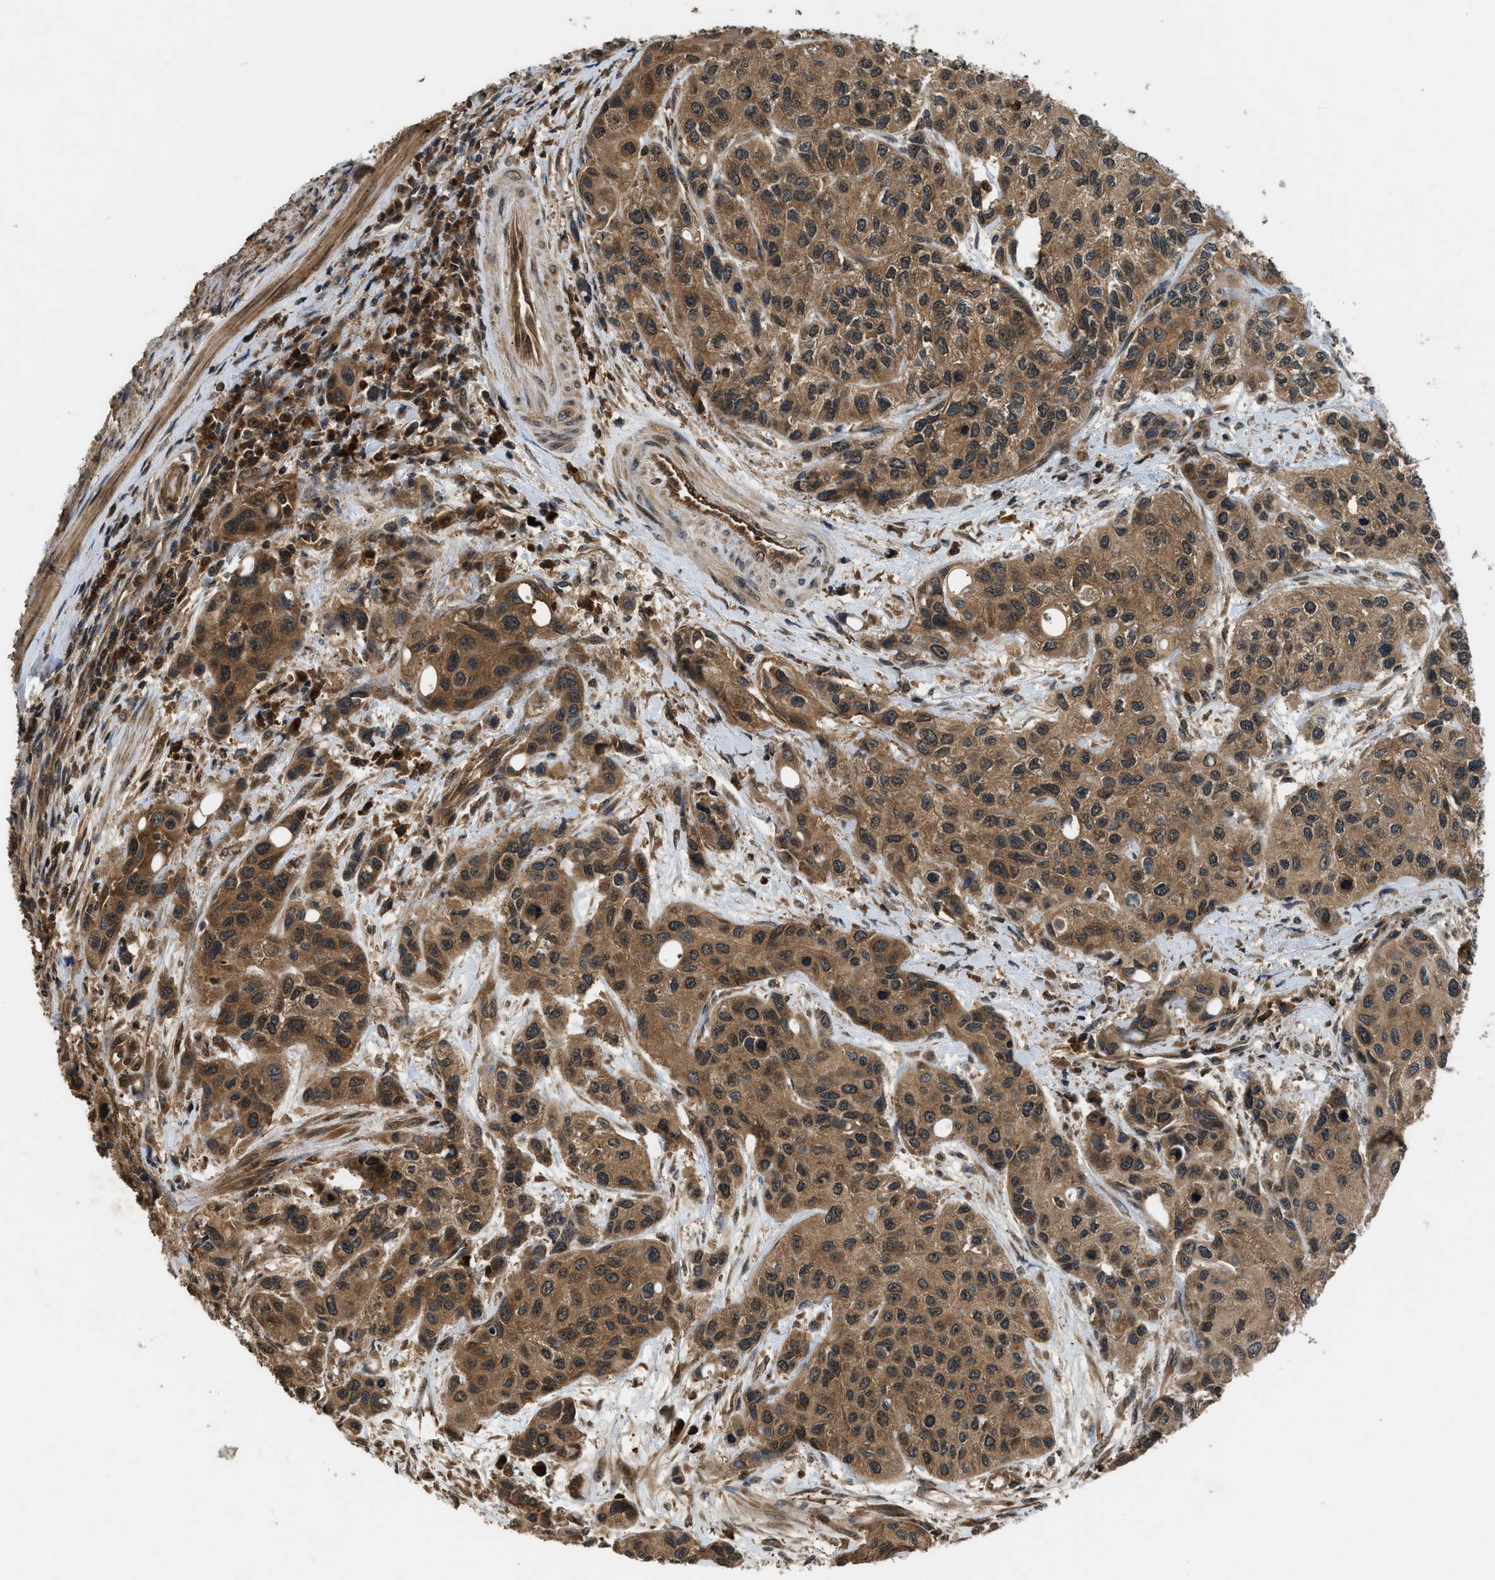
{"staining": {"intensity": "moderate", "quantity": ">75%", "location": "cytoplasmic/membranous"}, "tissue": "urothelial cancer", "cell_type": "Tumor cells", "image_type": "cancer", "snomed": [{"axis": "morphology", "description": "Urothelial carcinoma, High grade"}, {"axis": "topography", "description": "Urinary bladder"}], "caption": "Immunohistochemistry (IHC) image of neoplastic tissue: high-grade urothelial carcinoma stained using immunohistochemistry (IHC) exhibits medium levels of moderate protein expression localized specifically in the cytoplasmic/membranous of tumor cells, appearing as a cytoplasmic/membranous brown color.", "gene": "RPS6KB1", "patient": {"sex": "female", "age": 56}}